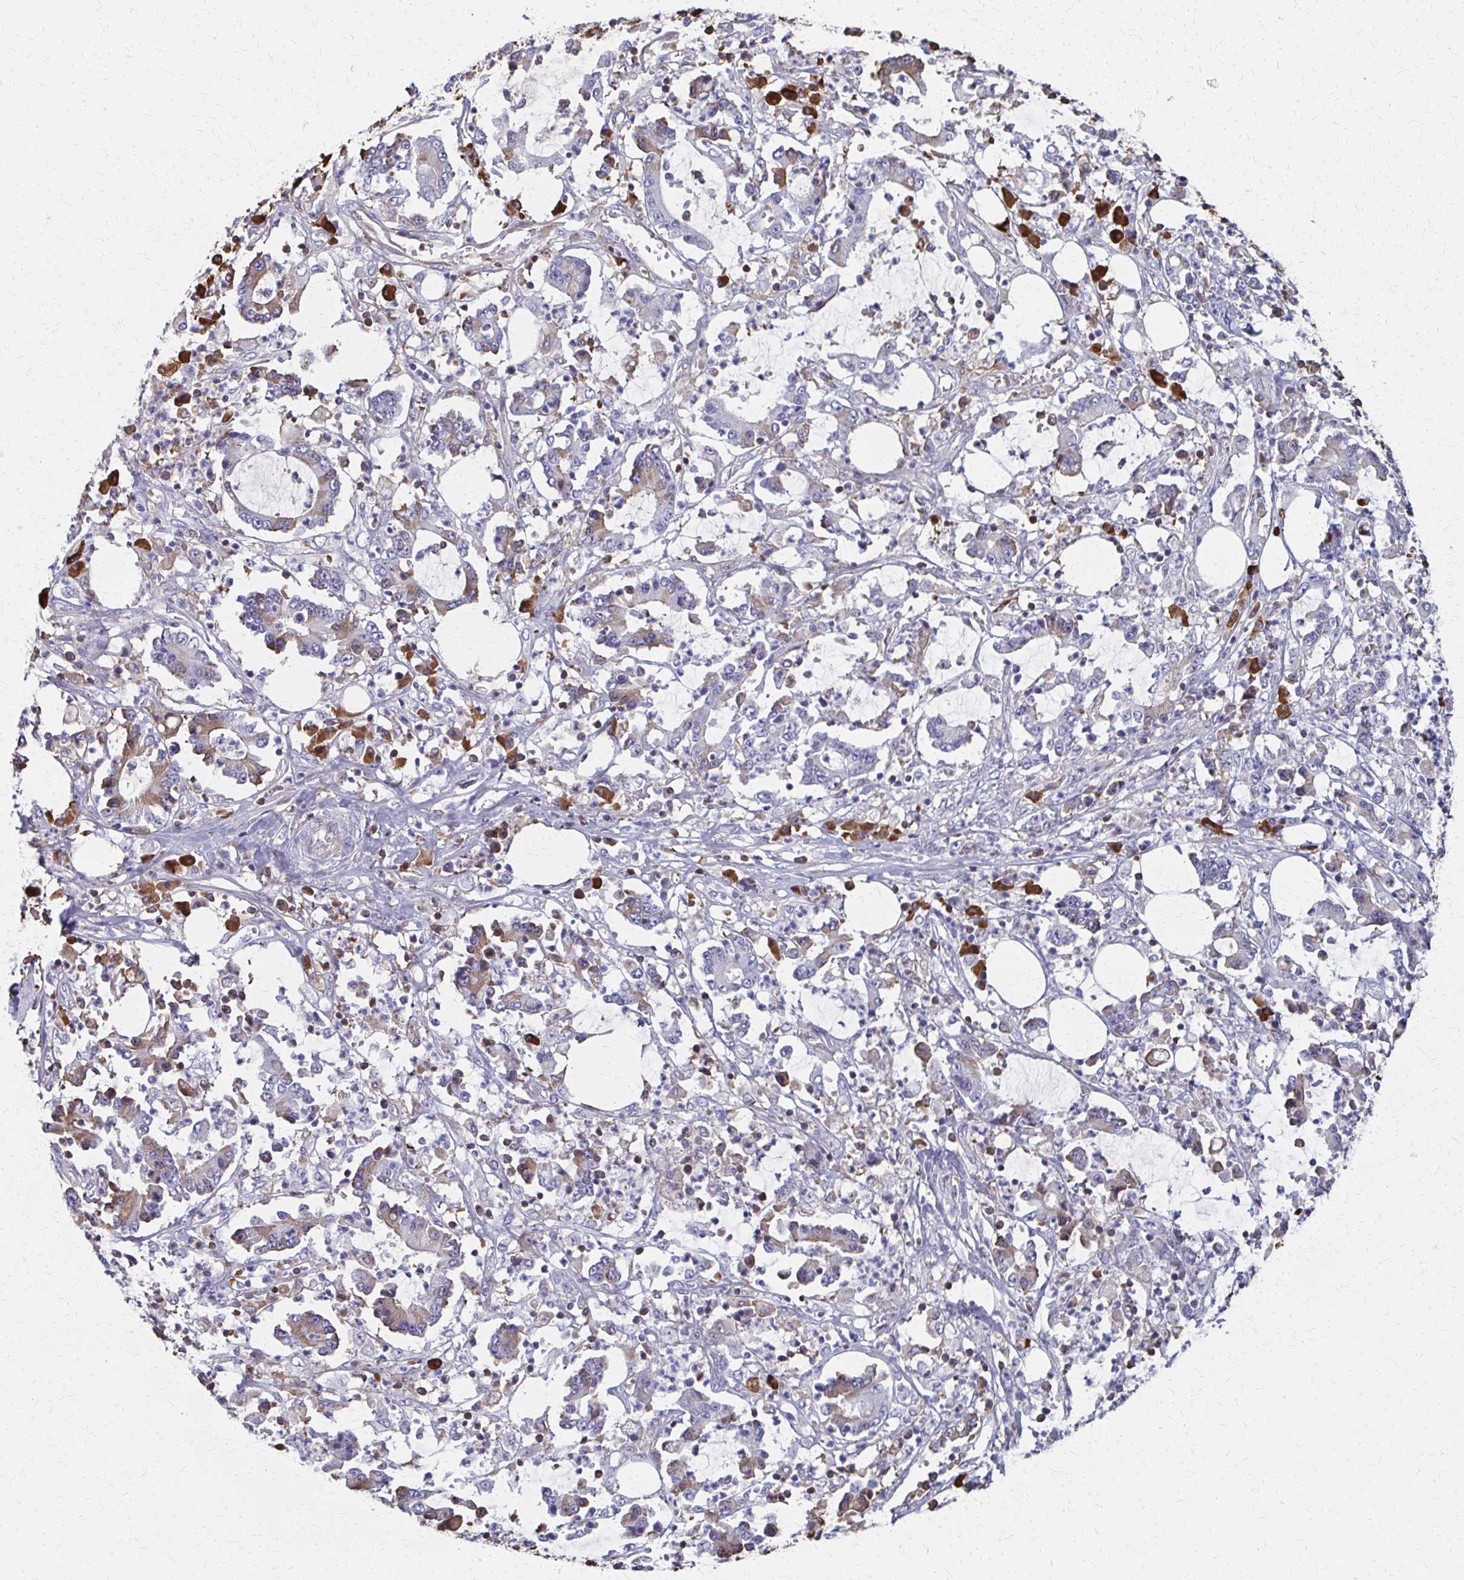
{"staining": {"intensity": "weak", "quantity": "<25%", "location": "cytoplasmic/membranous"}, "tissue": "stomach cancer", "cell_type": "Tumor cells", "image_type": "cancer", "snomed": [{"axis": "morphology", "description": "Adenocarcinoma, NOS"}, {"axis": "topography", "description": "Stomach, upper"}], "caption": "IHC histopathology image of human stomach cancer (adenocarcinoma) stained for a protein (brown), which demonstrates no staining in tumor cells.", "gene": "MS4A2", "patient": {"sex": "male", "age": 68}}